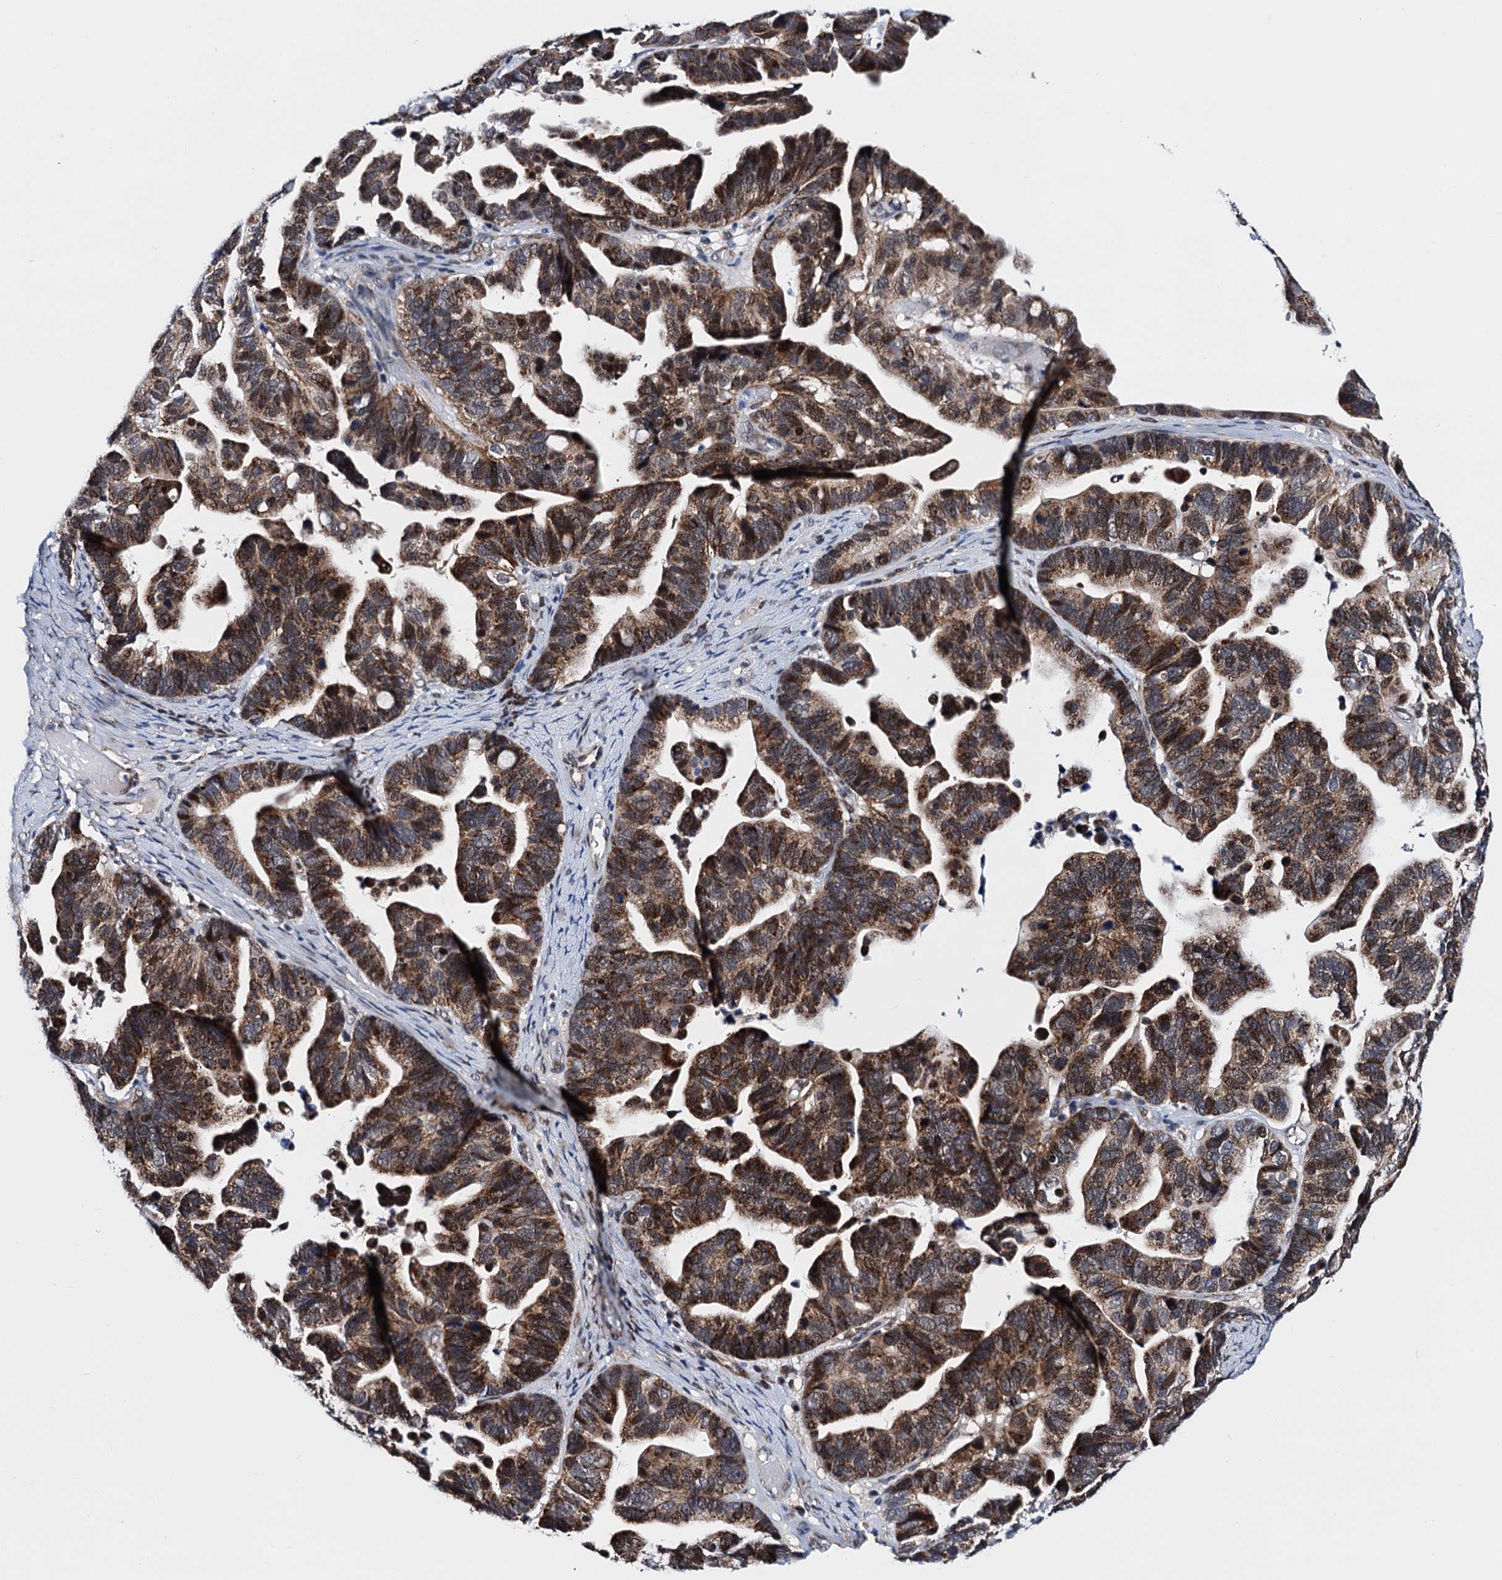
{"staining": {"intensity": "strong", "quantity": ">75%", "location": "cytoplasmic/membranous"}, "tissue": "ovarian cancer", "cell_type": "Tumor cells", "image_type": "cancer", "snomed": [{"axis": "morphology", "description": "Cystadenocarcinoma, serous, NOS"}, {"axis": "topography", "description": "Ovary"}], "caption": "A brown stain shows strong cytoplasmic/membranous positivity of a protein in serous cystadenocarcinoma (ovarian) tumor cells.", "gene": "COA4", "patient": {"sex": "female", "age": 56}}